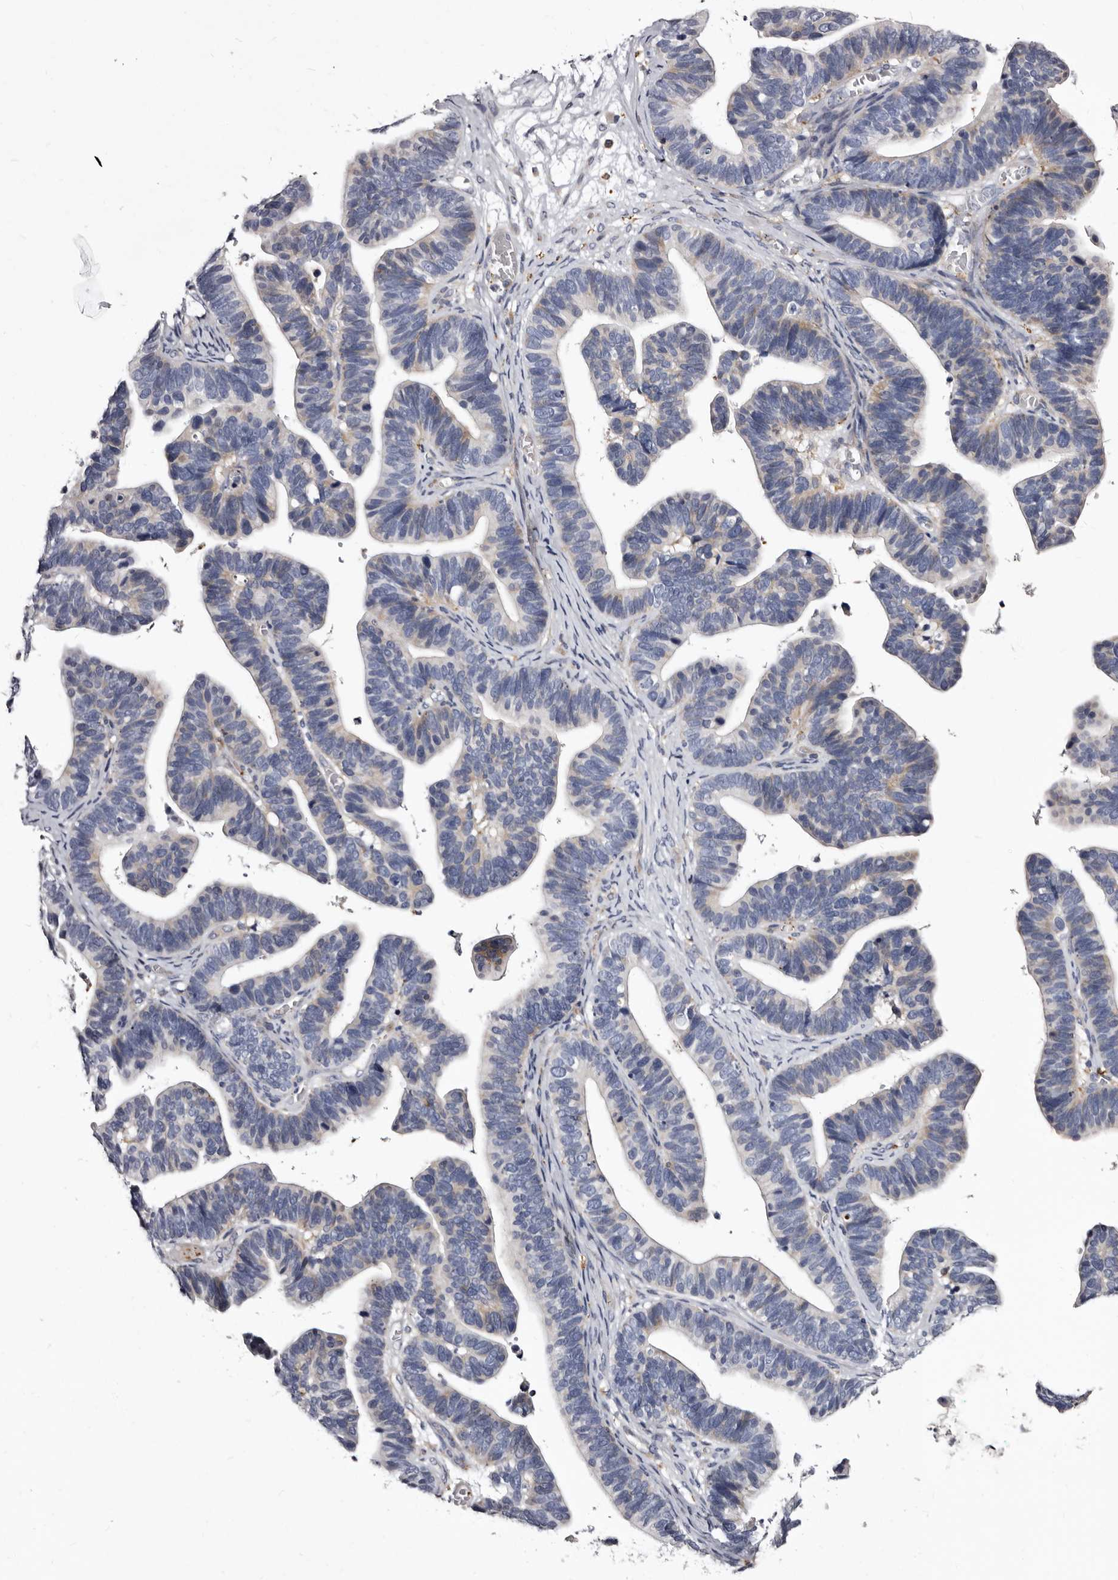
{"staining": {"intensity": "negative", "quantity": "none", "location": "none"}, "tissue": "ovarian cancer", "cell_type": "Tumor cells", "image_type": "cancer", "snomed": [{"axis": "morphology", "description": "Cystadenocarcinoma, serous, NOS"}, {"axis": "topography", "description": "Ovary"}], "caption": "Immunohistochemistry (IHC) histopathology image of ovarian cancer (serous cystadenocarcinoma) stained for a protein (brown), which shows no staining in tumor cells.", "gene": "AUNIP", "patient": {"sex": "female", "age": 56}}